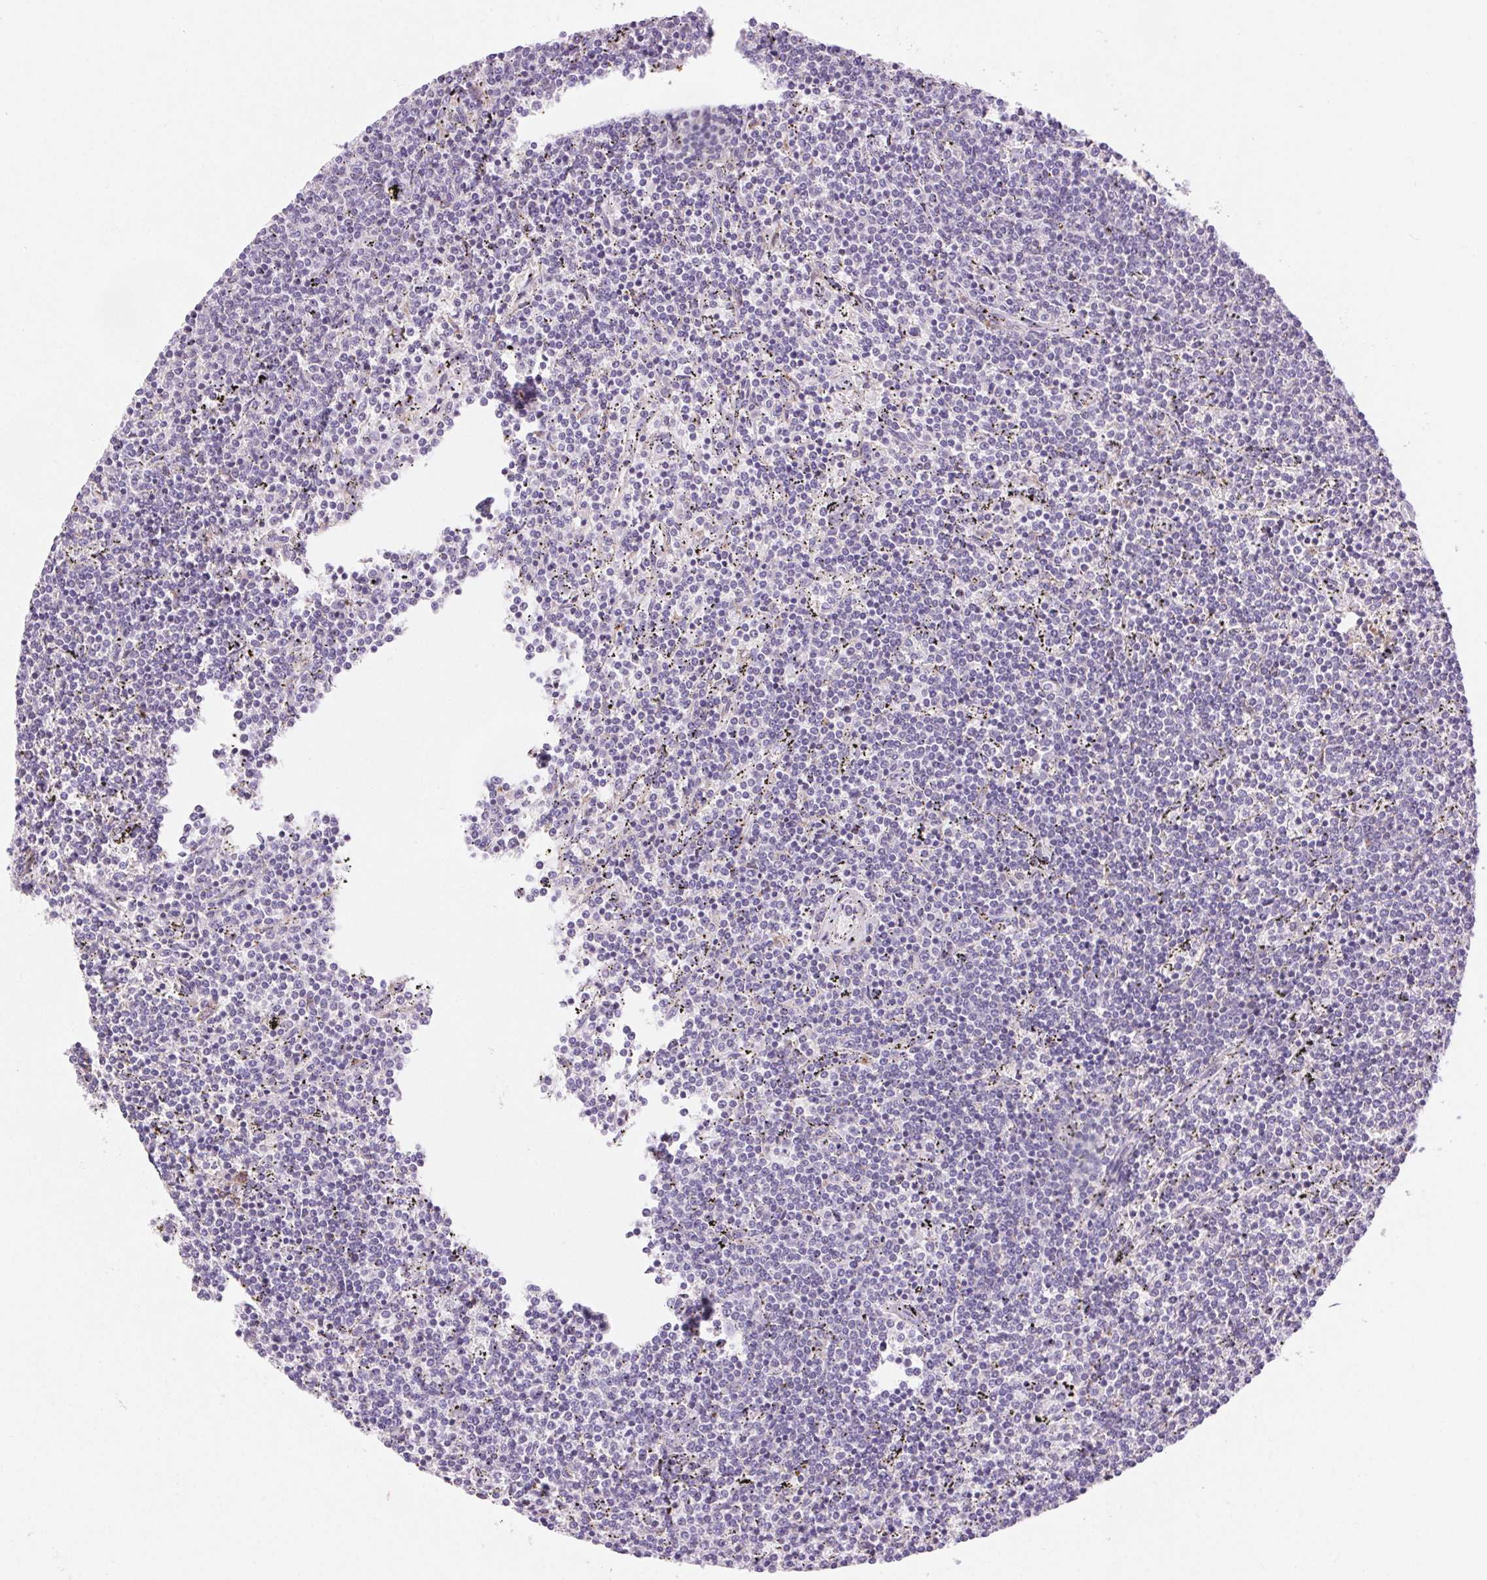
{"staining": {"intensity": "negative", "quantity": "none", "location": "none"}, "tissue": "lymphoma", "cell_type": "Tumor cells", "image_type": "cancer", "snomed": [{"axis": "morphology", "description": "Malignant lymphoma, non-Hodgkin's type, Low grade"}, {"axis": "topography", "description": "Spleen"}], "caption": "IHC of lymphoma exhibits no staining in tumor cells. The staining is performed using DAB brown chromogen with nuclei counter-stained in using hematoxylin.", "gene": "ARHGAP11B", "patient": {"sex": "female", "age": 50}}